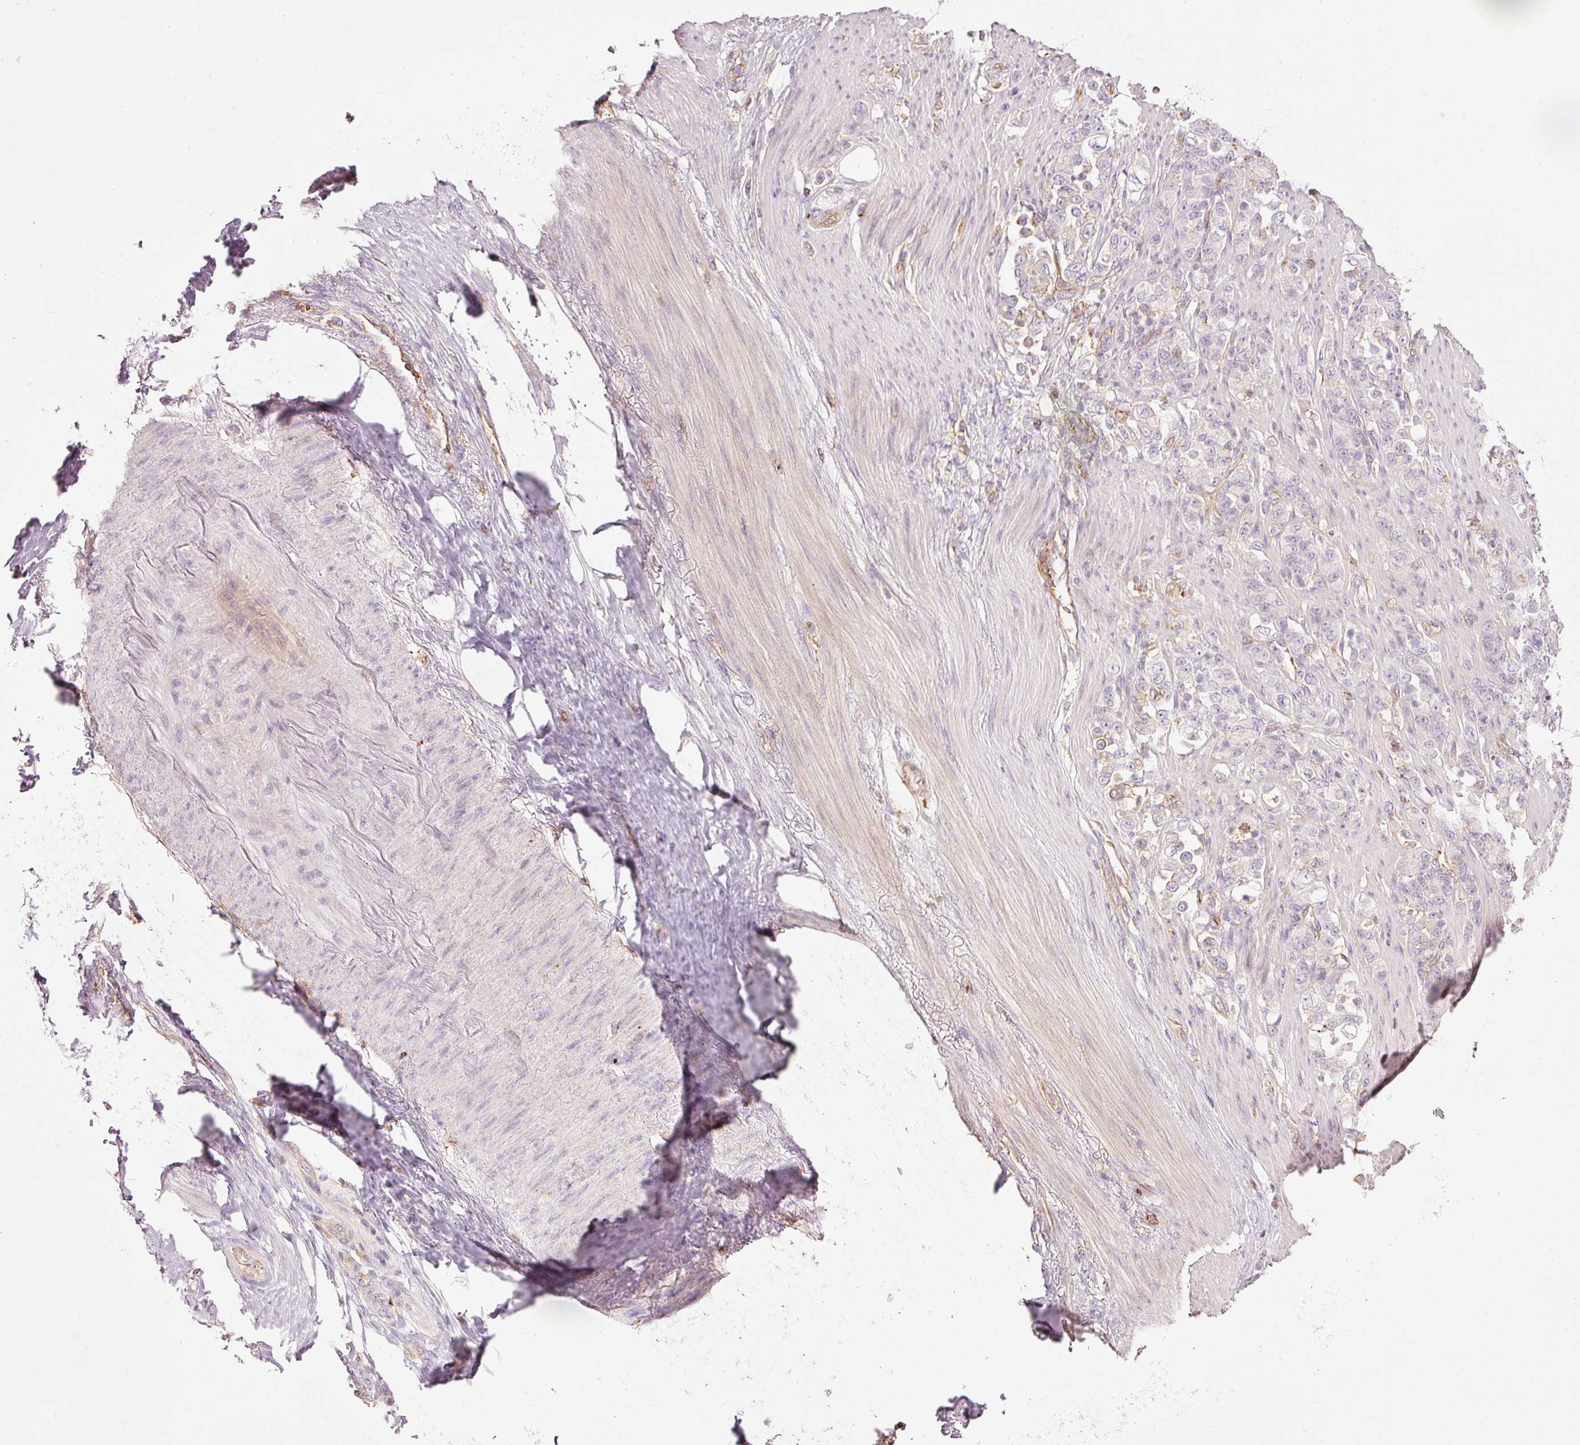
{"staining": {"intensity": "negative", "quantity": "none", "location": "none"}, "tissue": "stomach cancer", "cell_type": "Tumor cells", "image_type": "cancer", "snomed": [{"axis": "morphology", "description": "Normal tissue, NOS"}, {"axis": "morphology", "description": "Adenocarcinoma, NOS"}, {"axis": "topography", "description": "Stomach"}], "caption": "High power microscopy image of an immunohistochemistry (IHC) image of stomach cancer, revealing no significant staining in tumor cells.", "gene": "SIPA1", "patient": {"sex": "female", "age": 79}}